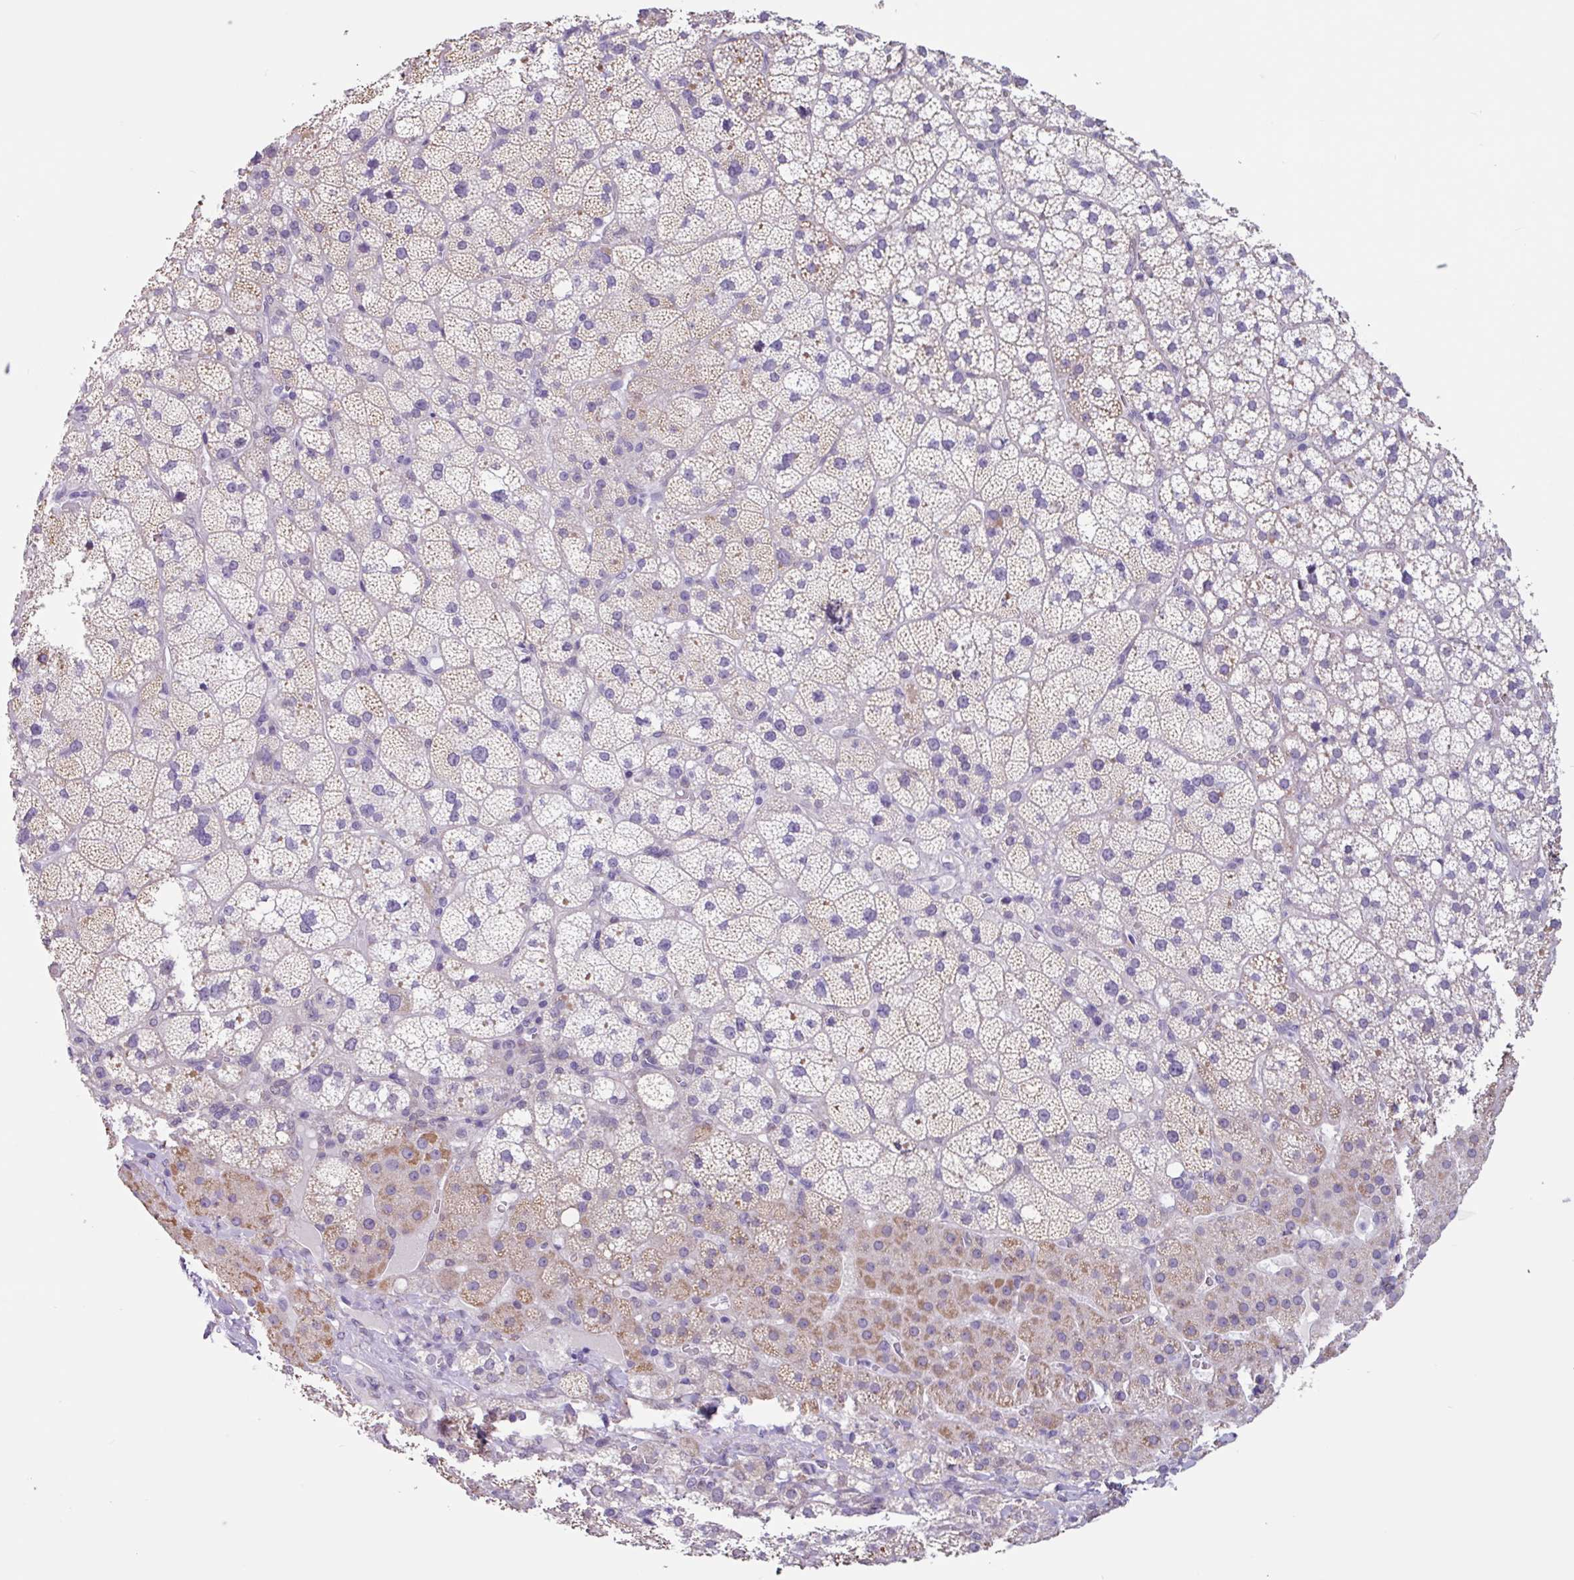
{"staining": {"intensity": "moderate", "quantity": "<25%", "location": "cytoplasmic/membranous"}, "tissue": "adrenal gland", "cell_type": "Glandular cells", "image_type": "normal", "snomed": [{"axis": "morphology", "description": "Normal tissue, NOS"}, {"axis": "topography", "description": "Adrenal gland"}], "caption": "IHC photomicrograph of normal human adrenal gland stained for a protein (brown), which reveals low levels of moderate cytoplasmic/membranous staining in approximately <25% of glandular cells.", "gene": "OTX1", "patient": {"sex": "male", "age": 53}}